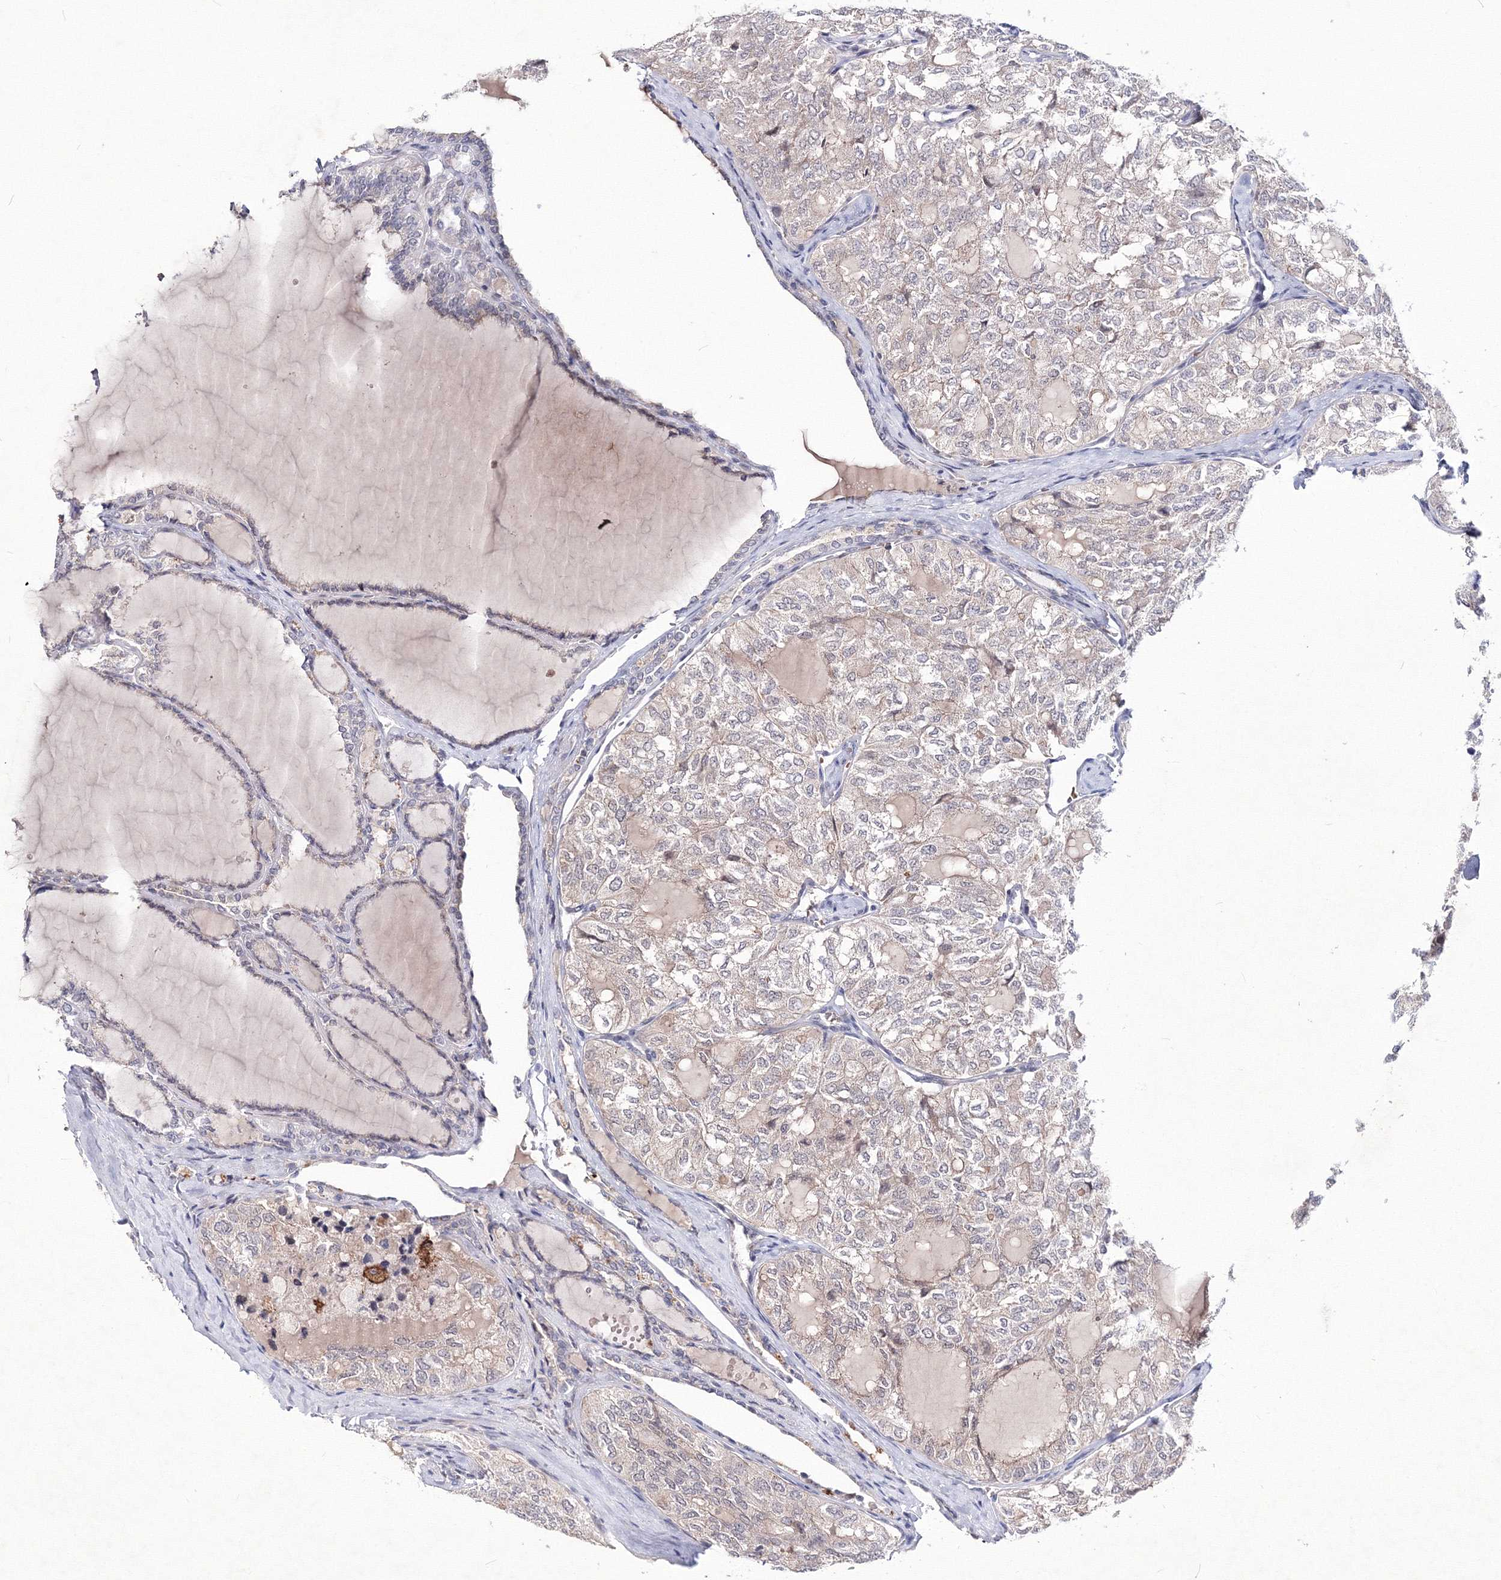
{"staining": {"intensity": "weak", "quantity": "<25%", "location": "cytoplasmic/membranous"}, "tissue": "thyroid cancer", "cell_type": "Tumor cells", "image_type": "cancer", "snomed": [{"axis": "morphology", "description": "Follicular adenoma carcinoma, NOS"}, {"axis": "topography", "description": "Thyroid gland"}], "caption": "High magnification brightfield microscopy of follicular adenoma carcinoma (thyroid) stained with DAB (3,3'-diaminobenzidine) (brown) and counterstained with hematoxylin (blue): tumor cells show no significant positivity.", "gene": "C11orf52", "patient": {"sex": "male", "age": 75}}